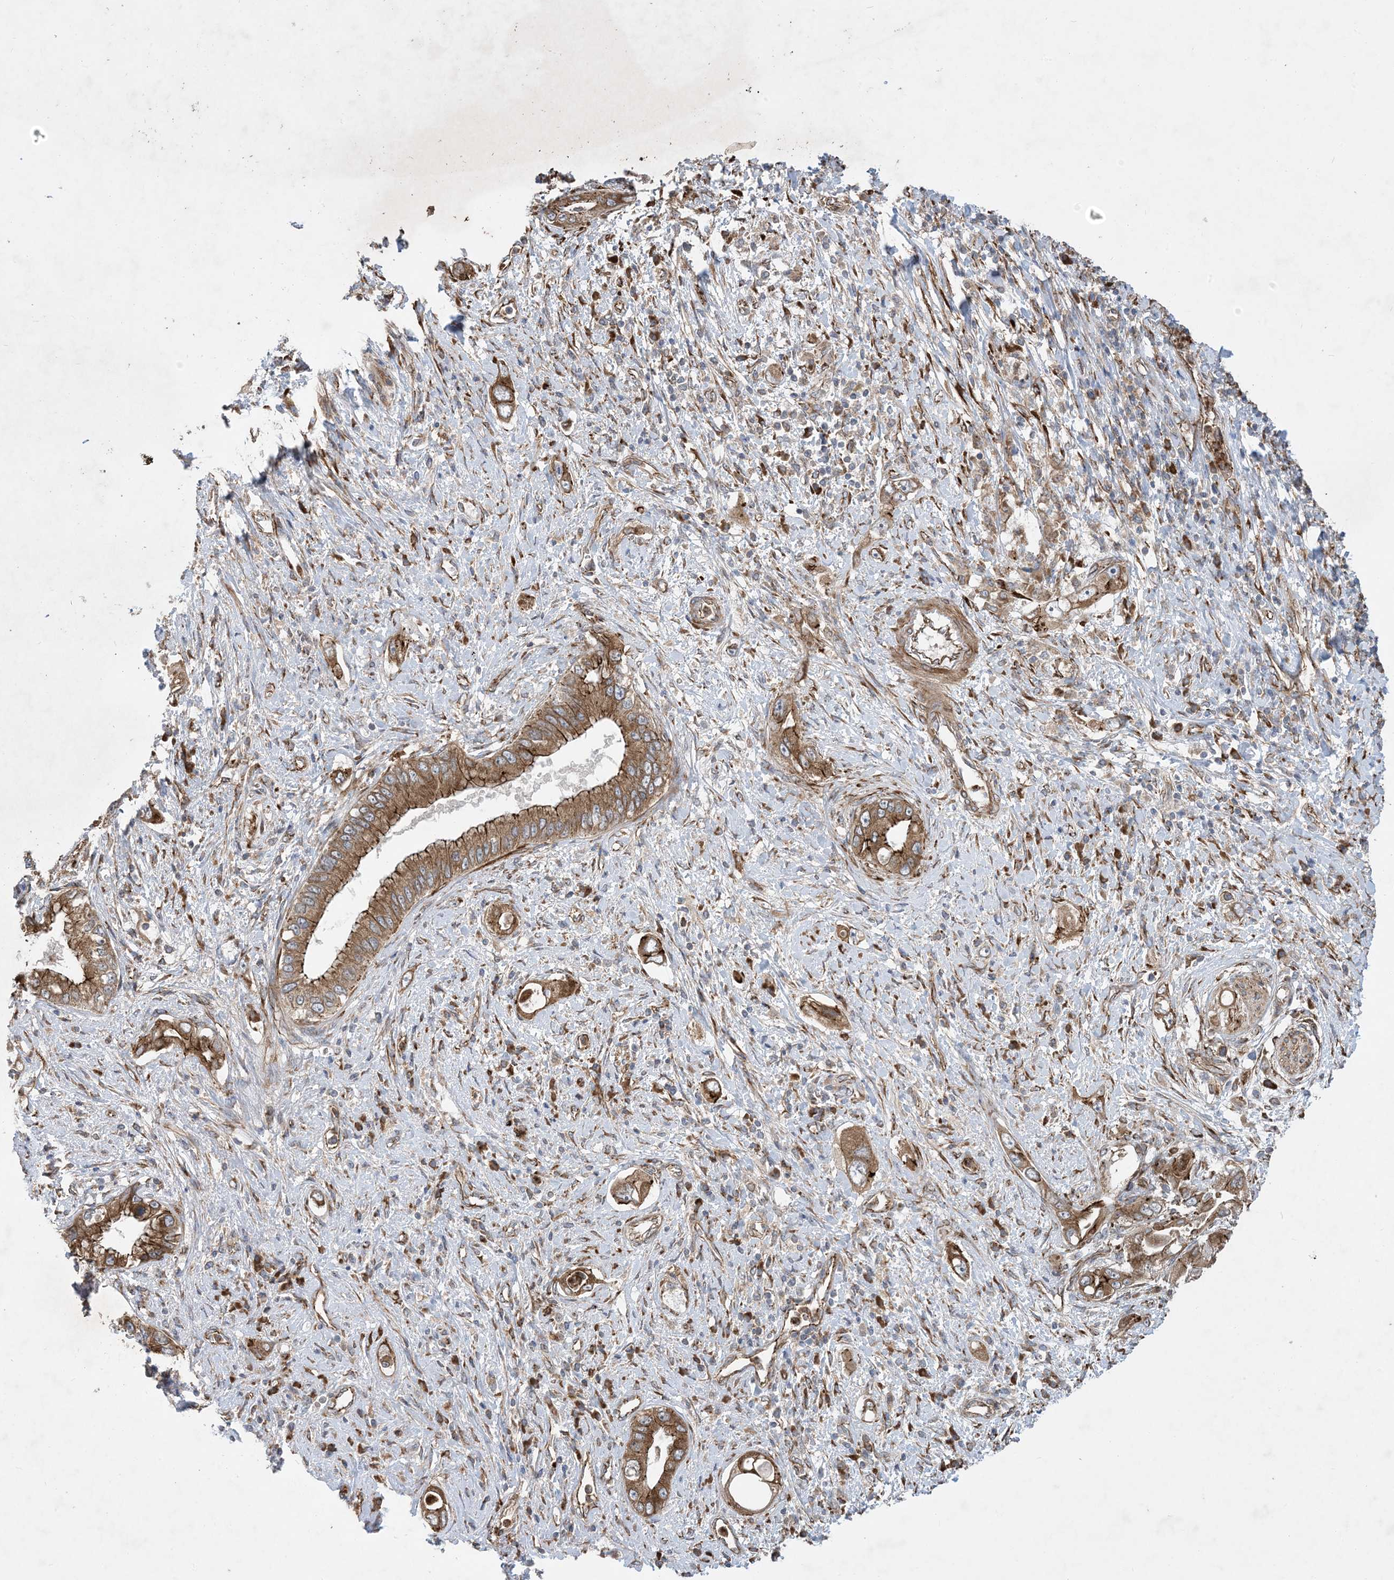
{"staining": {"intensity": "moderate", "quantity": ">75%", "location": "cytoplasmic/membranous"}, "tissue": "pancreatic cancer", "cell_type": "Tumor cells", "image_type": "cancer", "snomed": [{"axis": "morphology", "description": "Inflammation, NOS"}, {"axis": "morphology", "description": "Adenocarcinoma, NOS"}, {"axis": "topography", "description": "Pancreas"}], "caption": "A high-resolution photomicrograph shows immunohistochemistry (IHC) staining of pancreatic cancer (adenocarcinoma), which displays moderate cytoplasmic/membranous positivity in approximately >75% of tumor cells.", "gene": "OTOP1", "patient": {"sex": "female", "age": 56}}